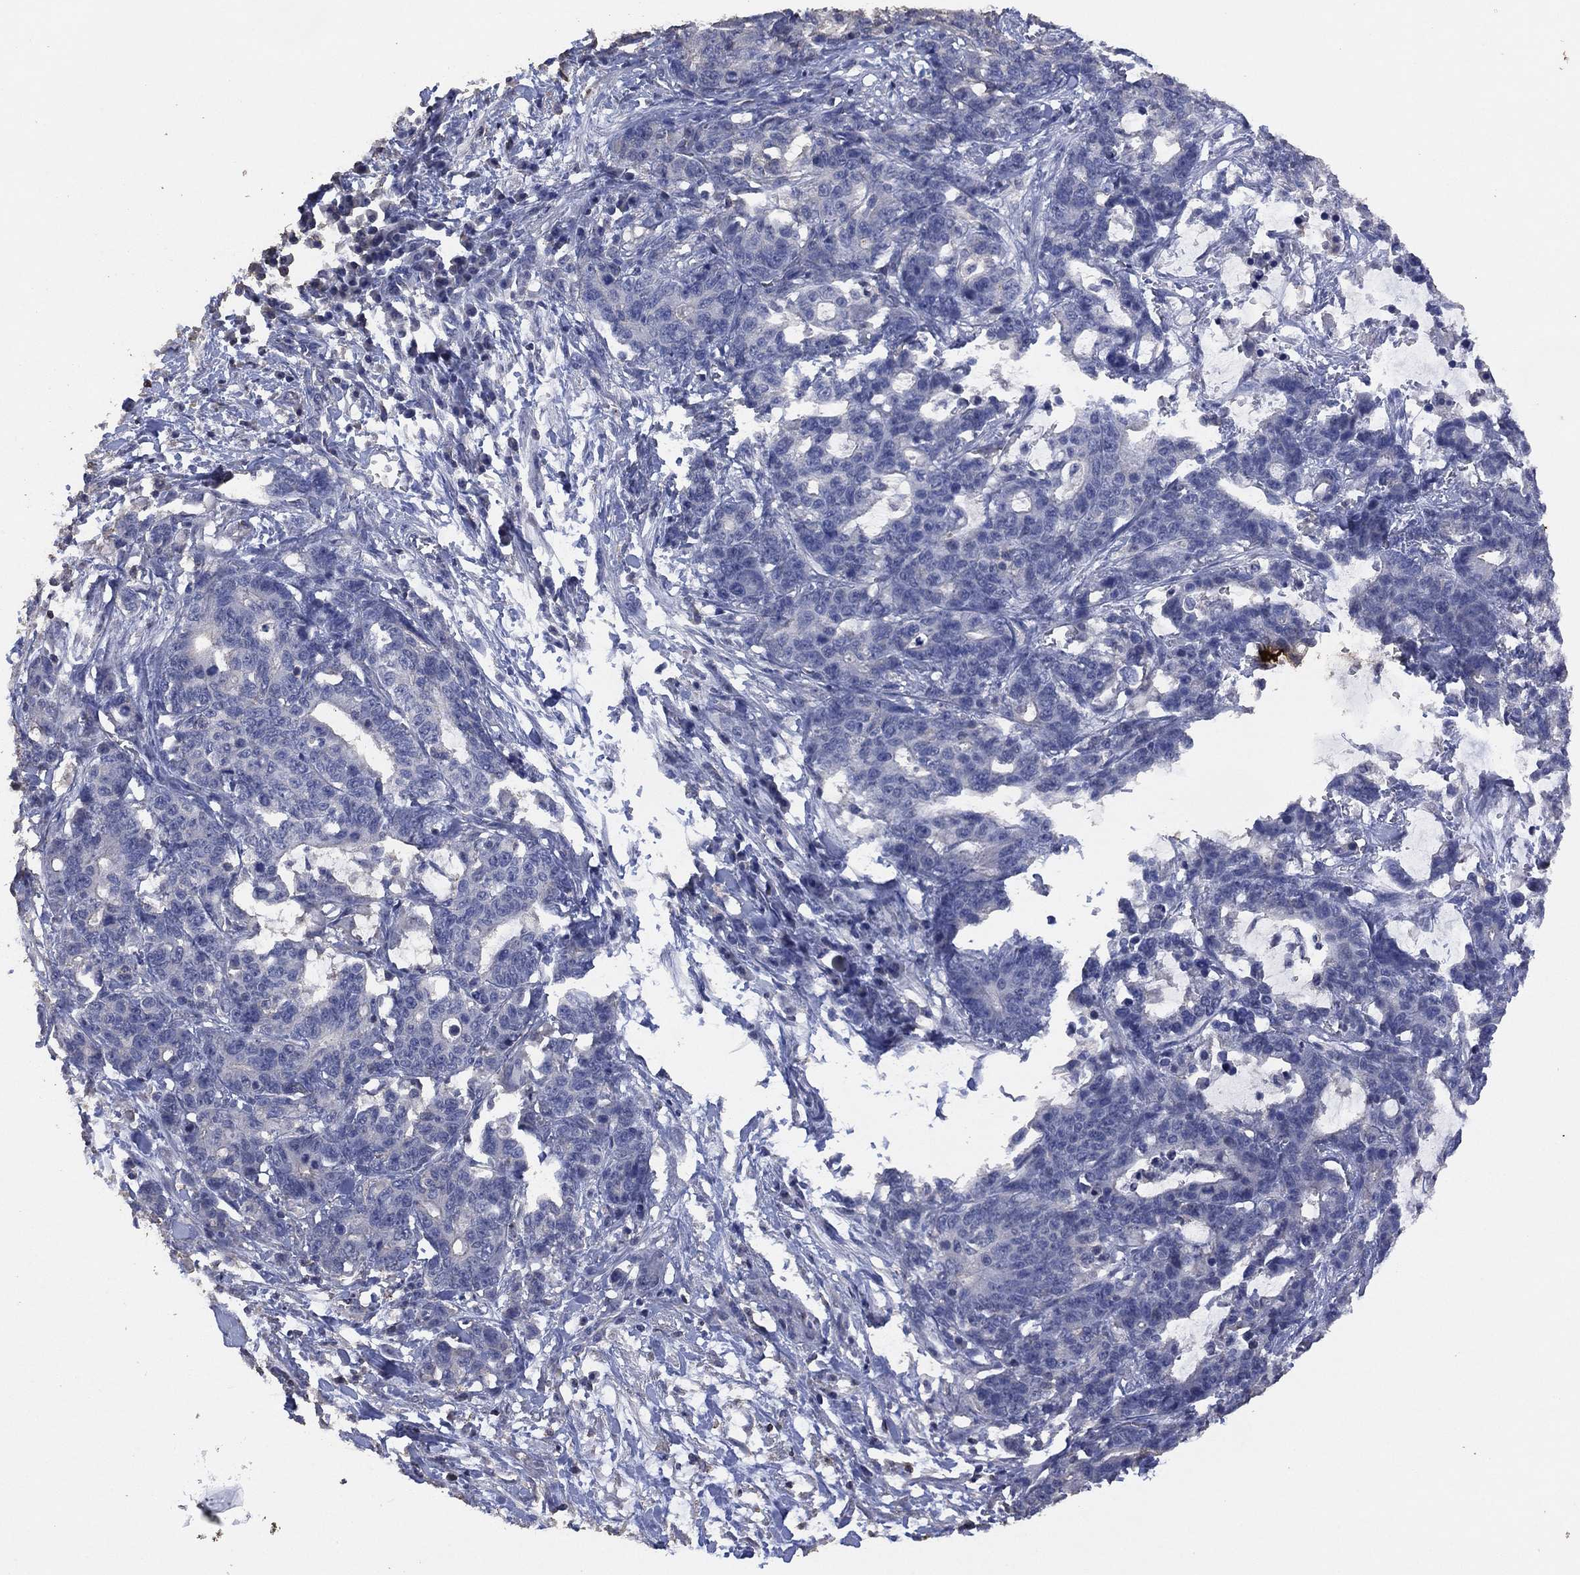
{"staining": {"intensity": "negative", "quantity": "none", "location": "none"}, "tissue": "stomach cancer", "cell_type": "Tumor cells", "image_type": "cancer", "snomed": [{"axis": "morphology", "description": "Normal tissue, NOS"}, {"axis": "morphology", "description": "Adenocarcinoma, NOS"}, {"axis": "topography", "description": "Stomach"}], "caption": "Immunohistochemistry photomicrograph of stomach cancer (adenocarcinoma) stained for a protein (brown), which demonstrates no staining in tumor cells.", "gene": "ADPRHL1", "patient": {"sex": "female", "age": 64}}